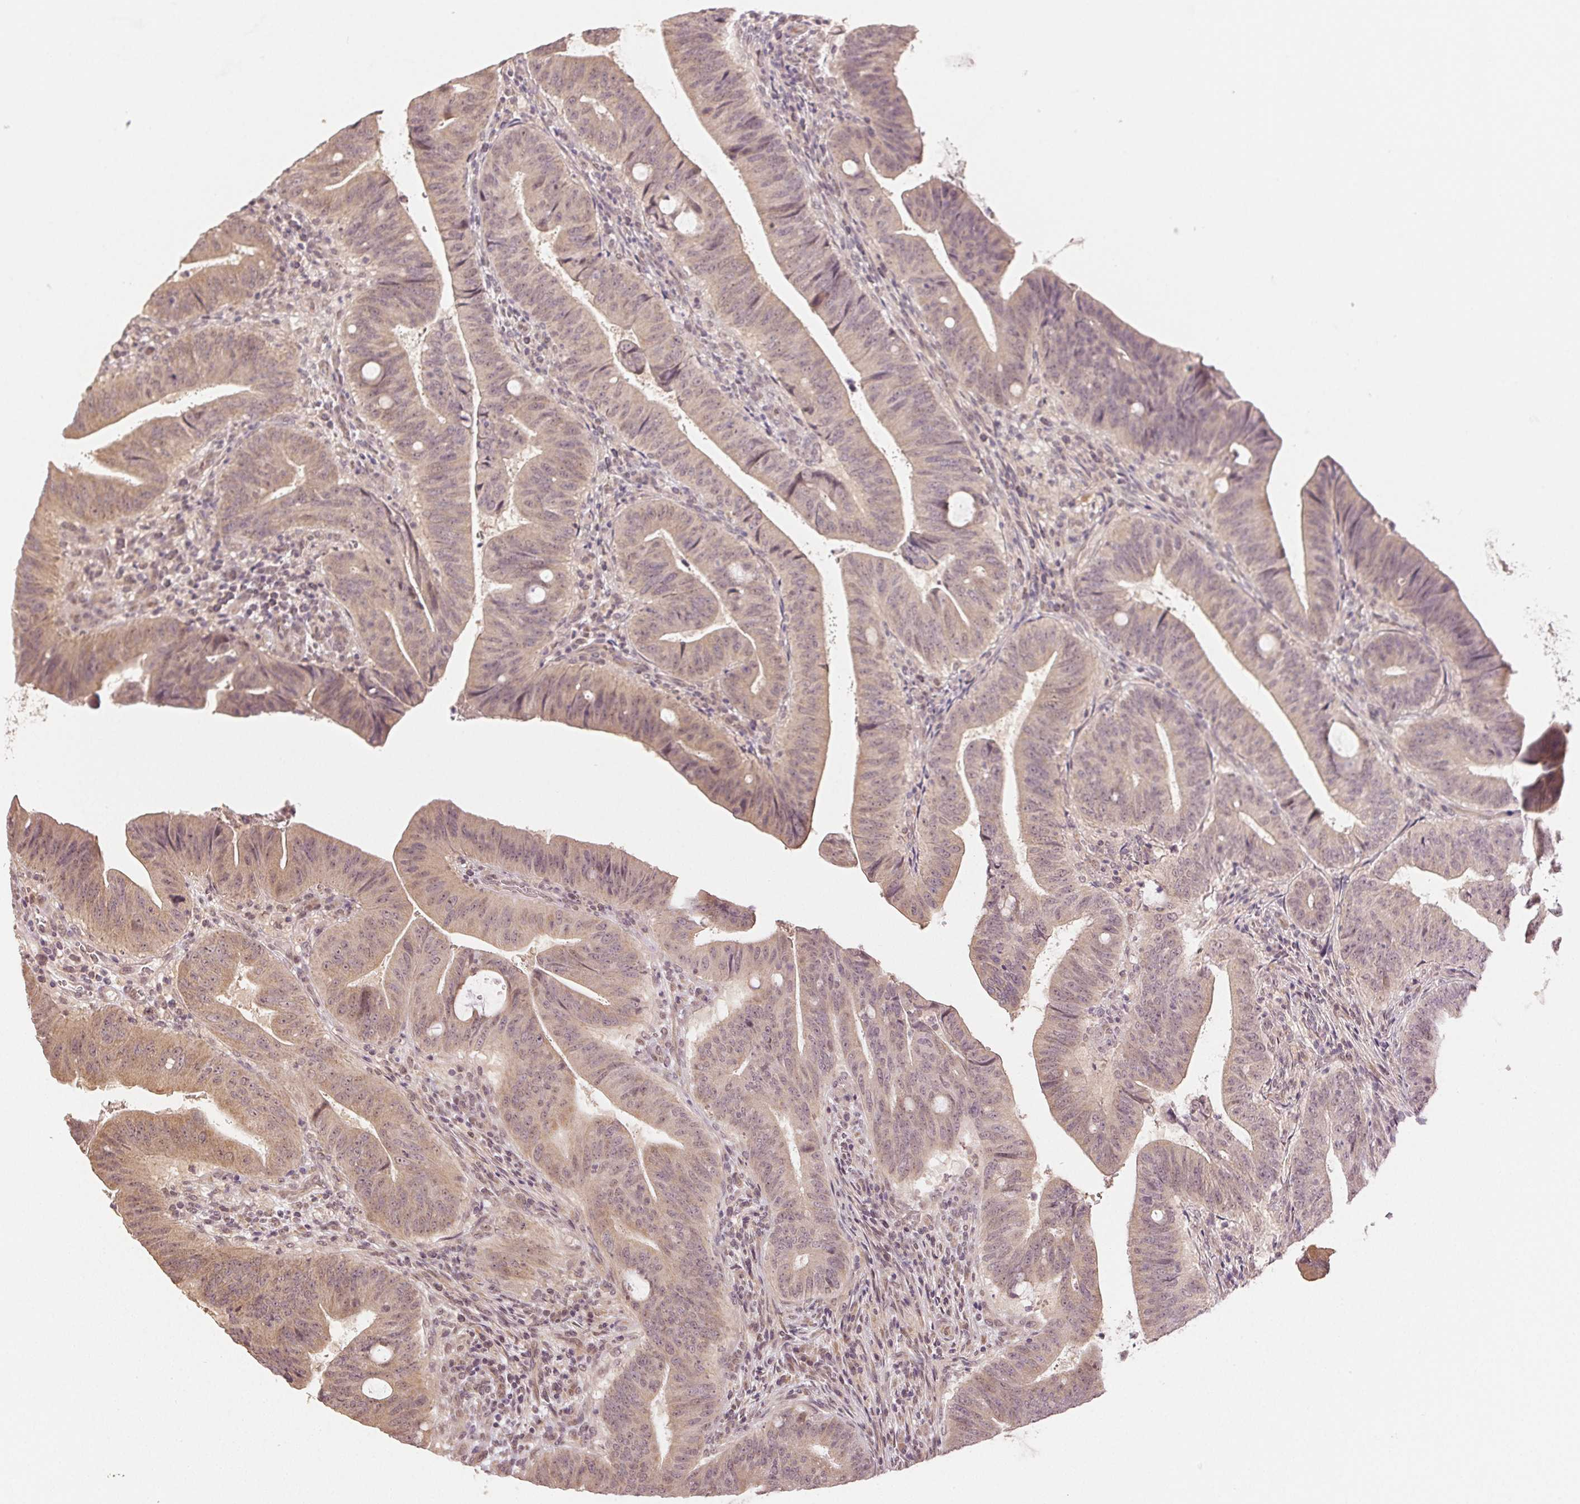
{"staining": {"intensity": "weak", "quantity": ">75%", "location": "cytoplasmic/membranous"}, "tissue": "colorectal cancer", "cell_type": "Tumor cells", "image_type": "cancer", "snomed": [{"axis": "morphology", "description": "Adenocarcinoma, NOS"}, {"axis": "topography", "description": "Colon"}], "caption": "A photomicrograph of human colorectal cancer (adenocarcinoma) stained for a protein reveals weak cytoplasmic/membranous brown staining in tumor cells.", "gene": "PLCB1", "patient": {"sex": "female", "age": 43}}